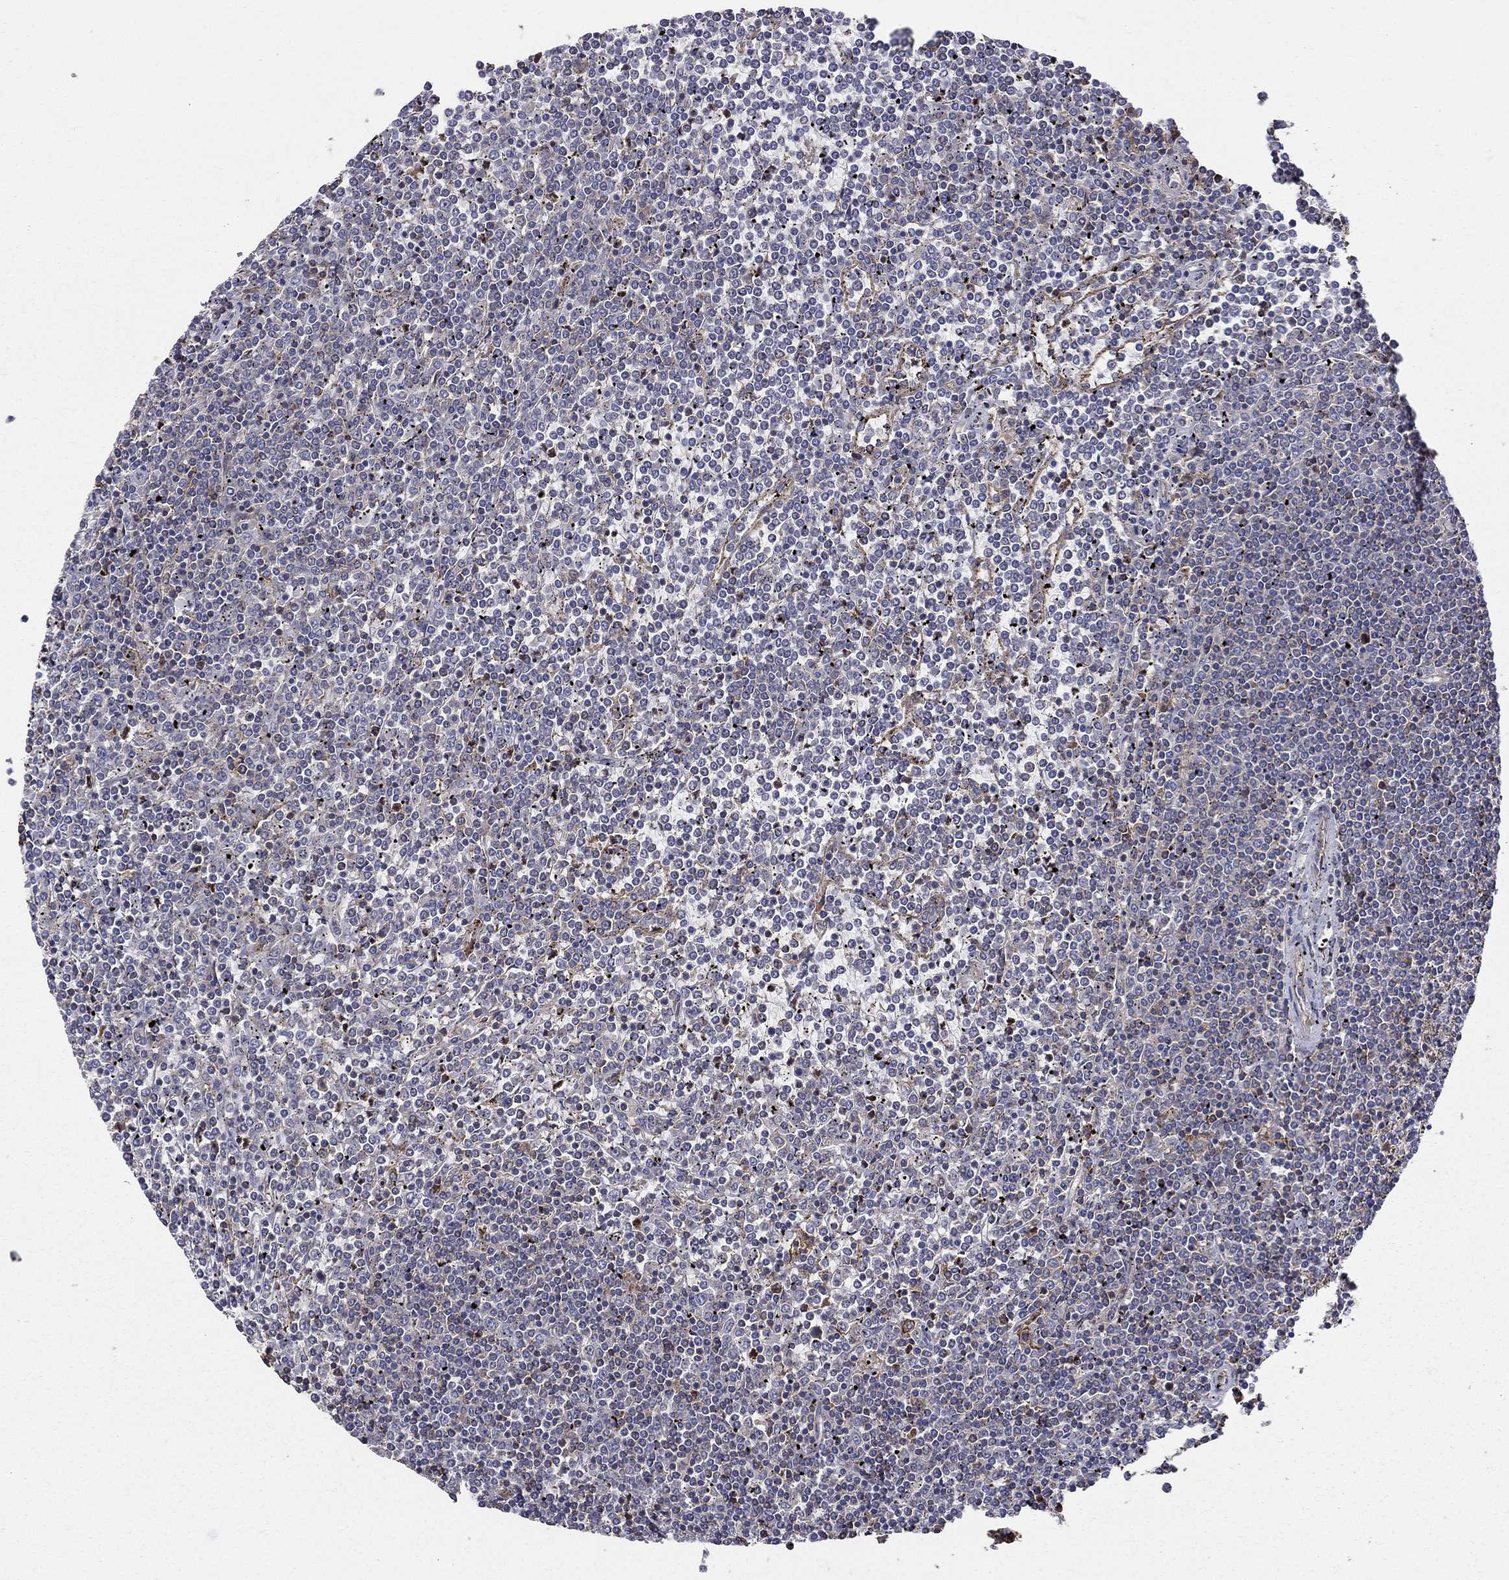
{"staining": {"intensity": "negative", "quantity": "none", "location": "none"}, "tissue": "lymphoma", "cell_type": "Tumor cells", "image_type": "cancer", "snomed": [{"axis": "morphology", "description": "Malignant lymphoma, non-Hodgkin's type, Low grade"}, {"axis": "topography", "description": "Spleen"}], "caption": "The IHC image has no significant expression in tumor cells of low-grade malignant lymphoma, non-Hodgkin's type tissue. (DAB IHC visualized using brightfield microscopy, high magnification).", "gene": "NPHP1", "patient": {"sex": "female", "age": 19}}